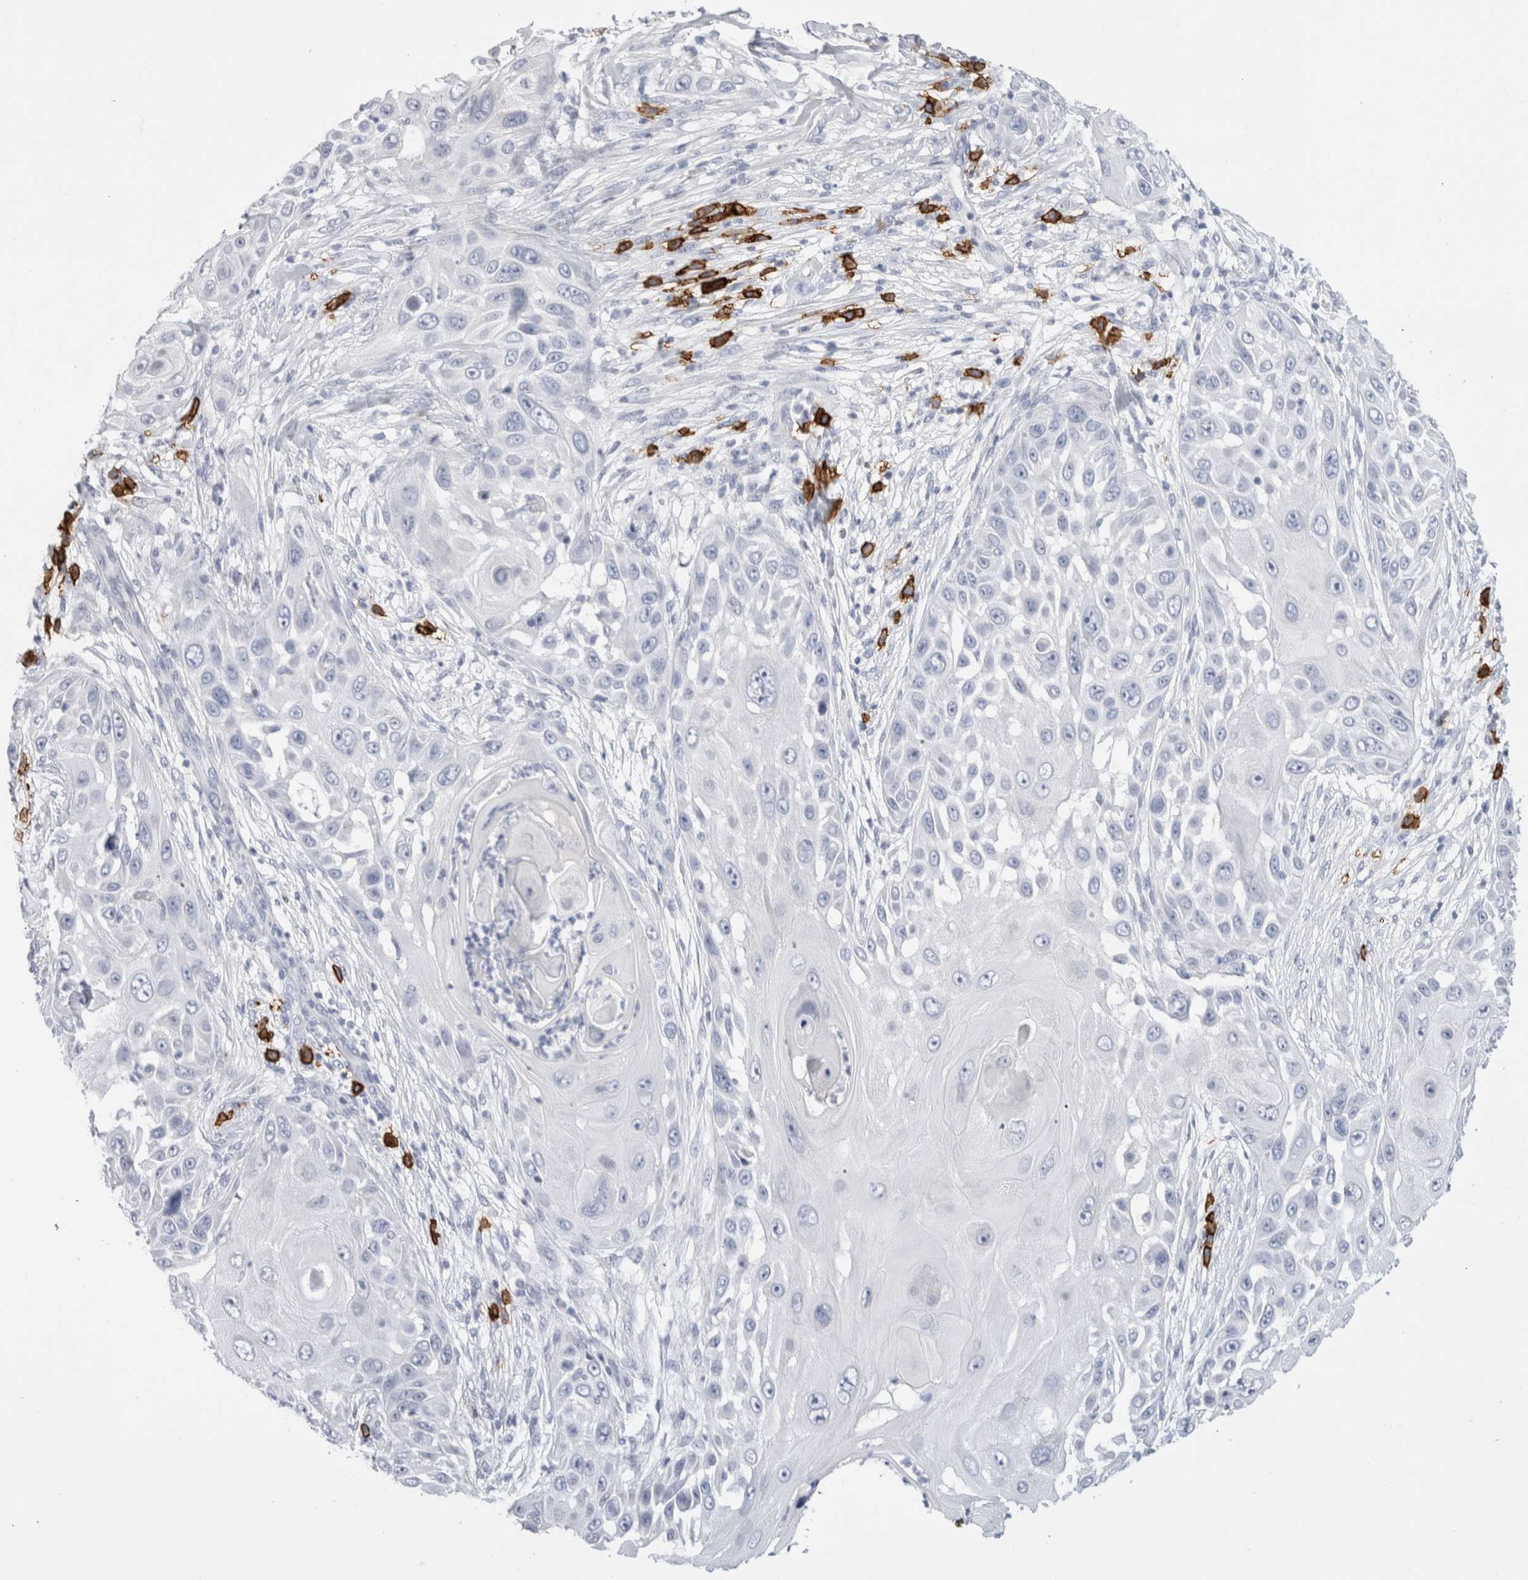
{"staining": {"intensity": "negative", "quantity": "none", "location": "none"}, "tissue": "skin cancer", "cell_type": "Tumor cells", "image_type": "cancer", "snomed": [{"axis": "morphology", "description": "Squamous cell carcinoma, NOS"}, {"axis": "topography", "description": "Skin"}], "caption": "Tumor cells show no significant positivity in skin cancer (squamous cell carcinoma).", "gene": "CD38", "patient": {"sex": "female", "age": 44}}